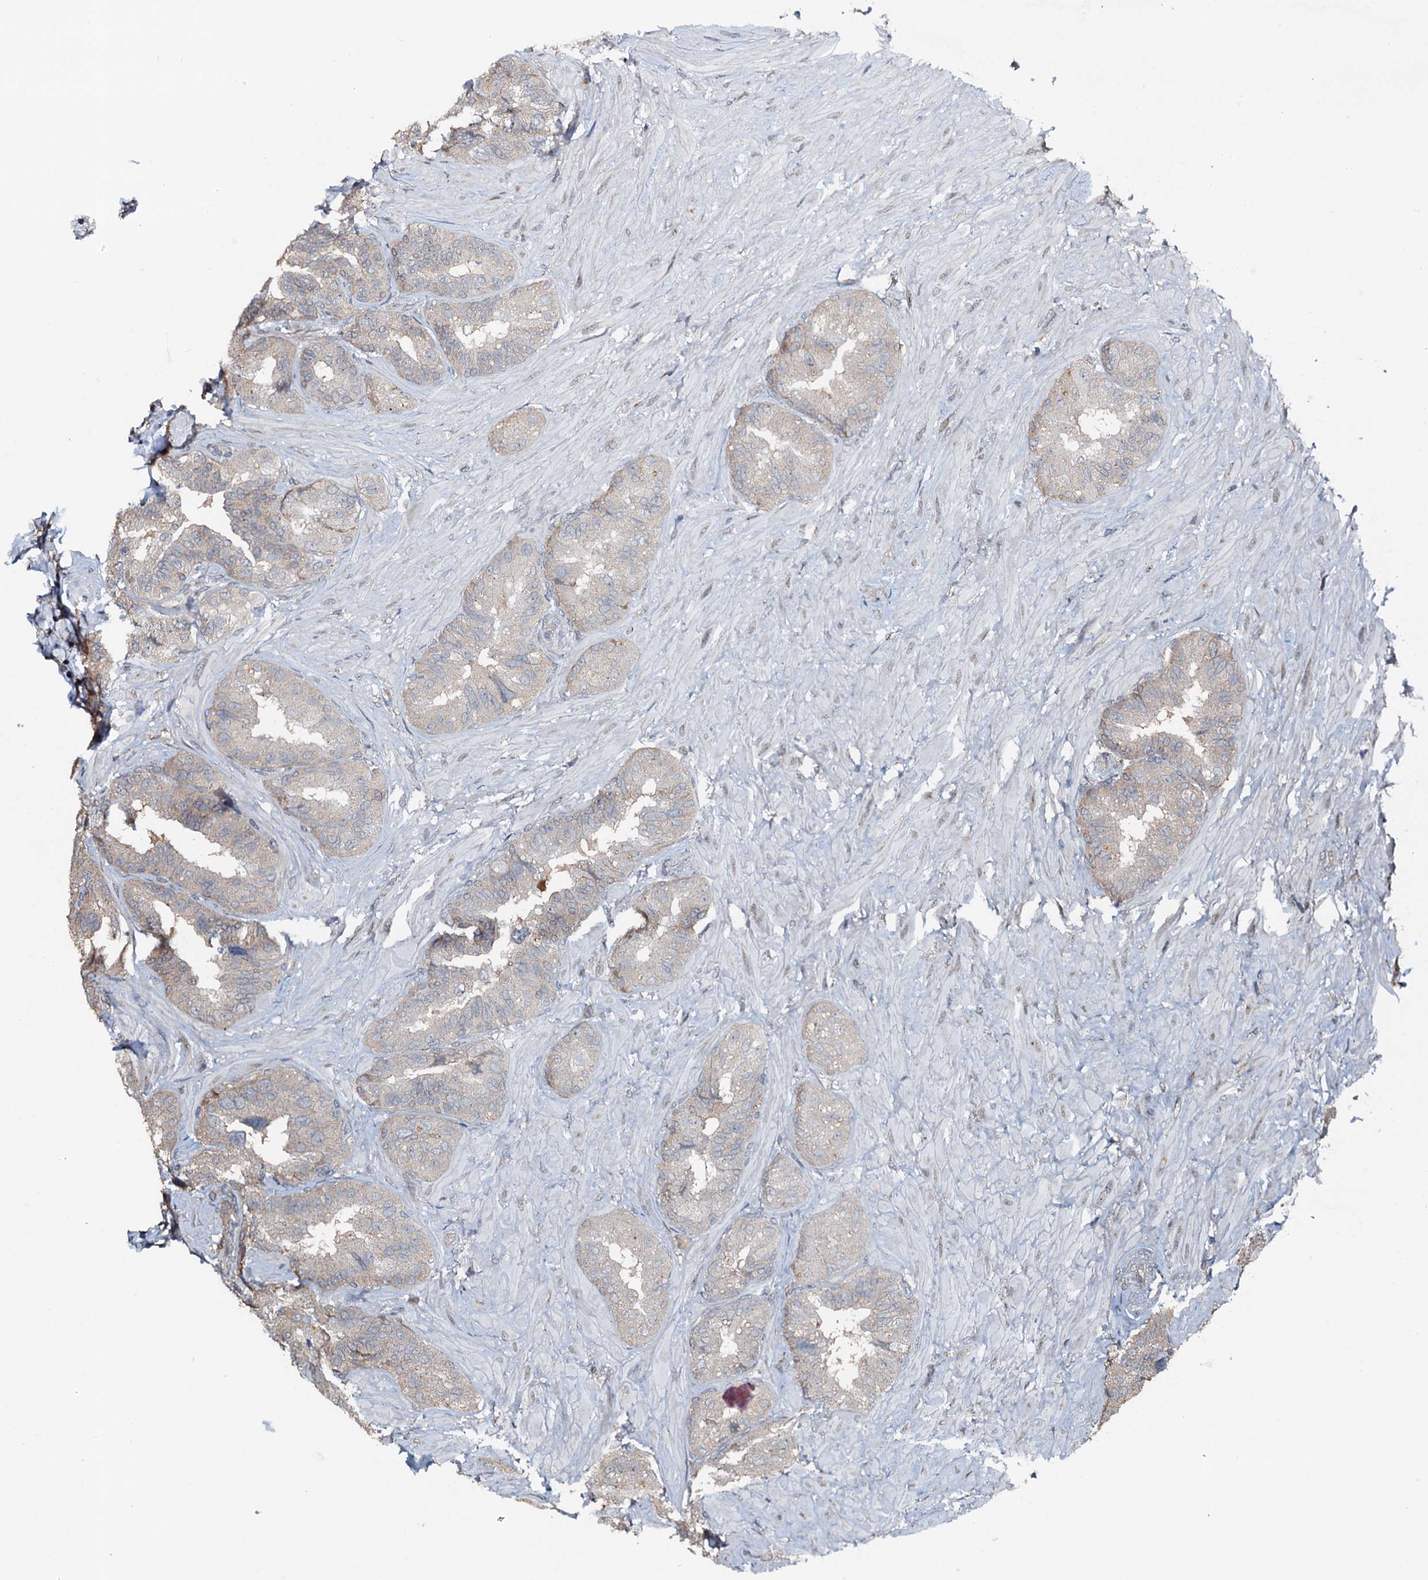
{"staining": {"intensity": "moderate", "quantity": ">75%", "location": "cytoplasmic/membranous"}, "tissue": "seminal vesicle", "cell_type": "Glandular cells", "image_type": "normal", "snomed": [{"axis": "morphology", "description": "Normal tissue, NOS"}, {"axis": "topography", "description": "Prostate and seminal vesicle, NOS"}, {"axis": "topography", "description": "Prostate"}, {"axis": "topography", "description": "Seminal veicle"}], "caption": "A photomicrograph showing moderate cytoplasmic/membranous positivity in about >75% of glandular cells in normal seminal vesicle, as visualized by brown immunohistochemical staining.", "gene": "FLYWCH1", "patient": {"sex": "male", "age": 67}}